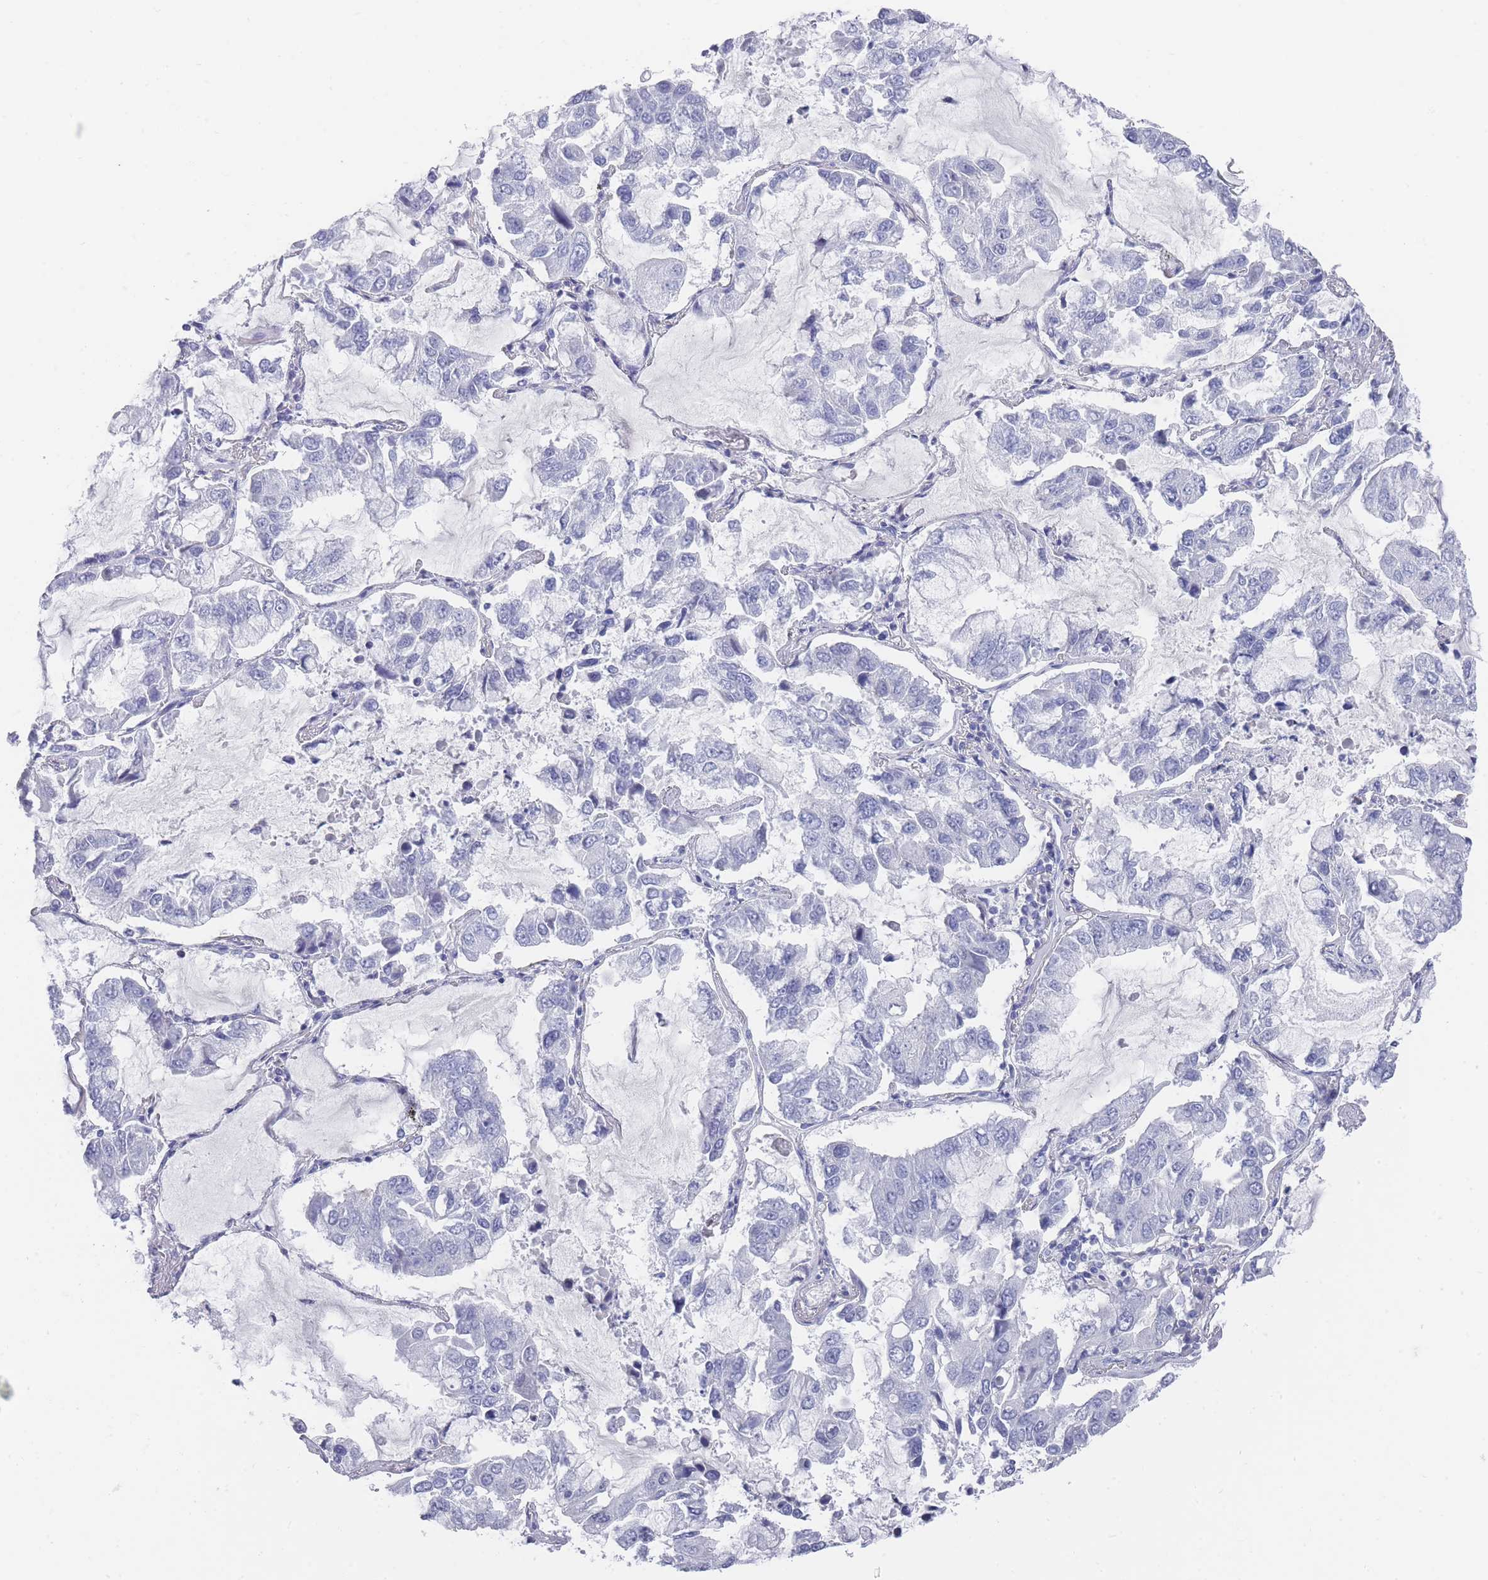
{"staining": {"intensity": "negative", "quantity": "none", "location": "none"}, "tissue": "lung cancer", "cell_type": "Tumor cells", "image_type": "cancer", "snomed": [{"axis": "morphology", "description": "Adenocarcinoma, NOS"}, {"axis": "topography", "description": "Lung"}], "caption": "There is no significant expression in tumor cells of lung cancer (adenocarcinoma).", "gene": "RAB2B", "patient": {"sex": "male", "age": 64}}